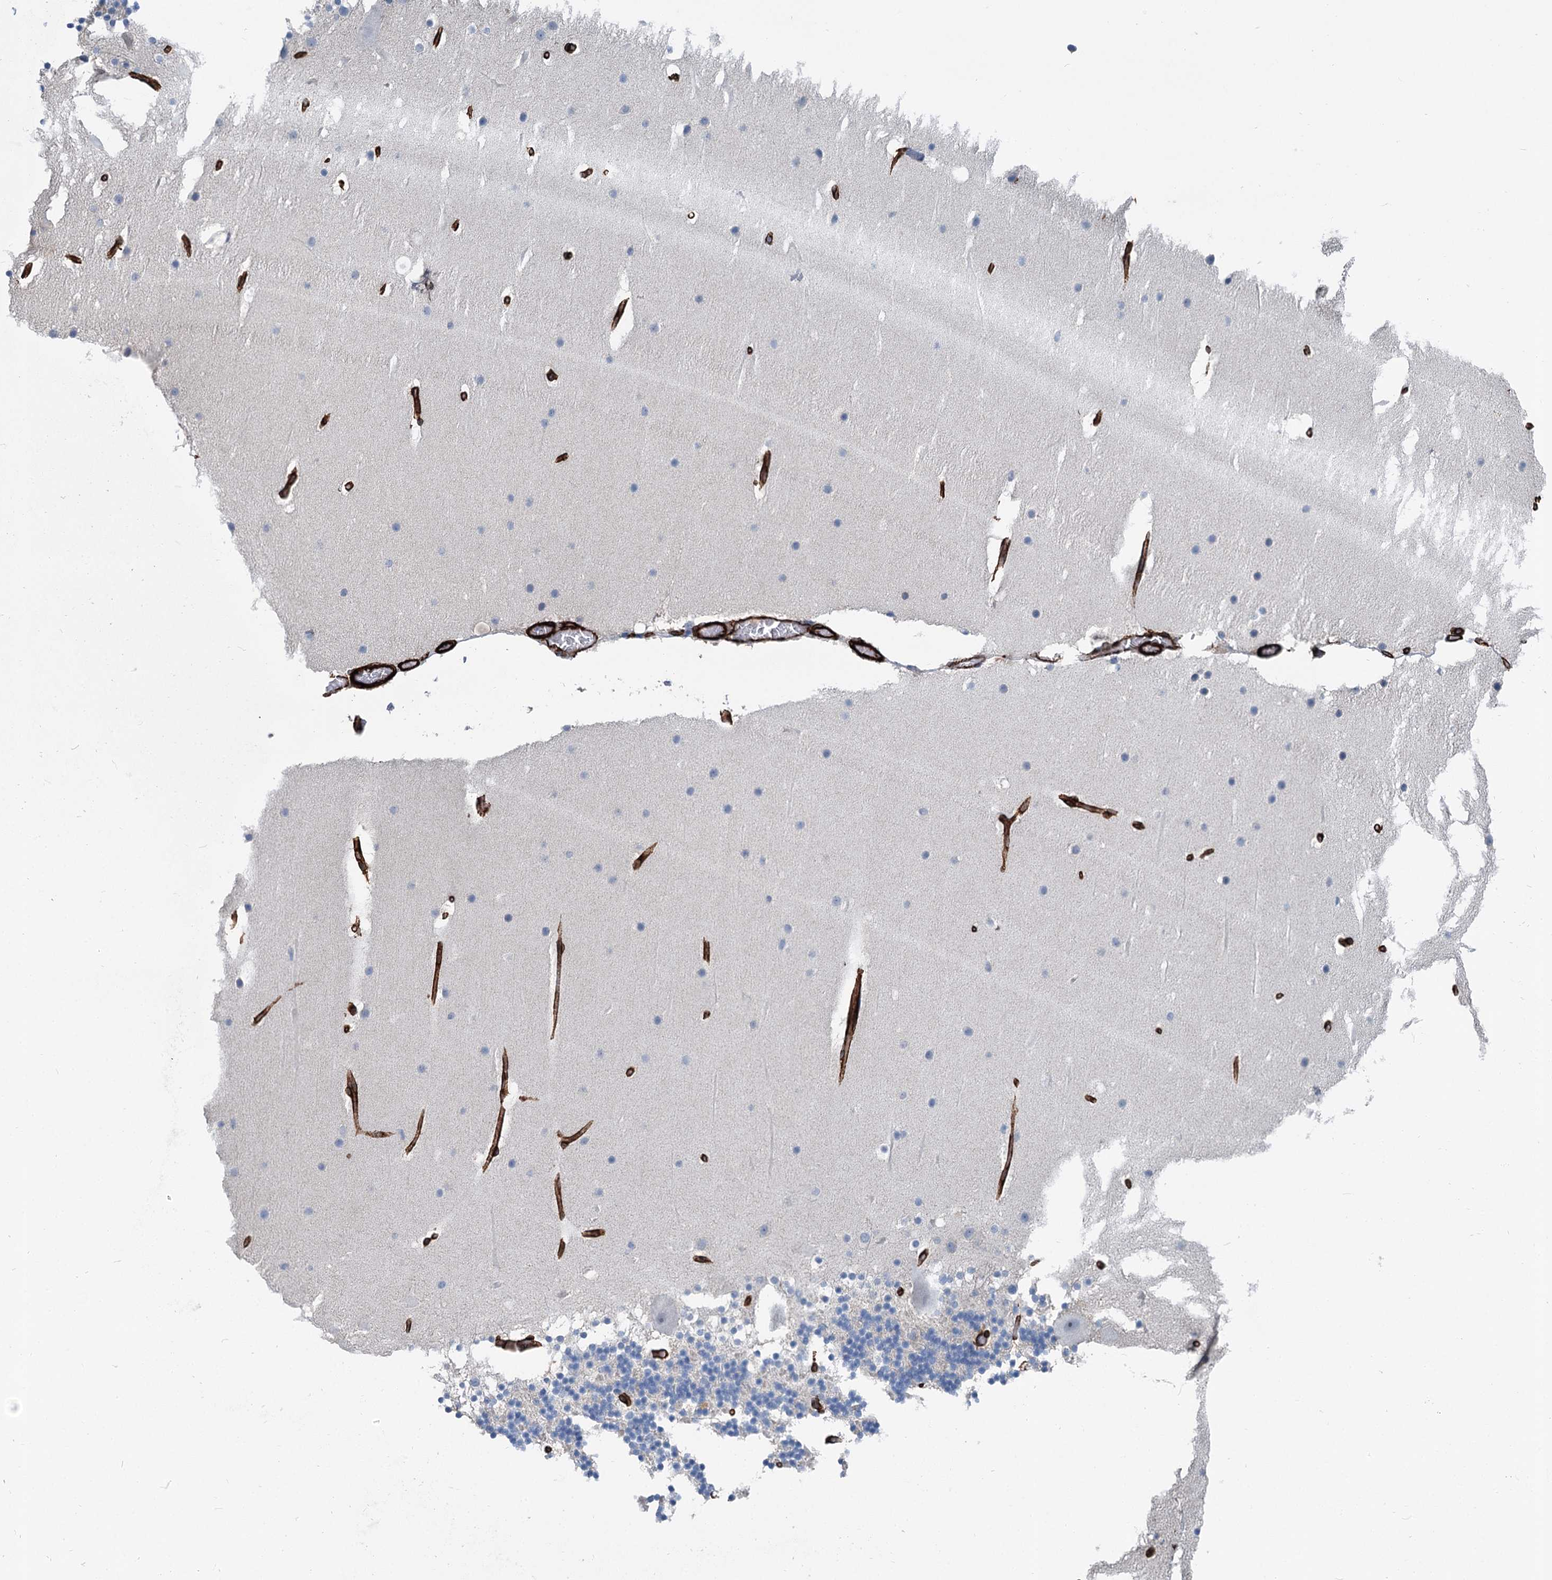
{"staining": {"intensity": "negative", "quantity": "none", "location": "none"}, "tissue": "cerebellum", "cell_type": "Cells in granular layer", "image_type": "normal", "snomed": [{"axis": "morphology", "description": "Normal tissue, NOS"}, {"axis": "topography", "description": "Cerebellum"}], "caption": "Immunohistochemistry (IHC) image of normal human cerebellum stained for a protein (brown), which shows no staining in cells in granular layer.", "gene": "IQSEC1", "patient": {"sex": "male", "age": 57}}